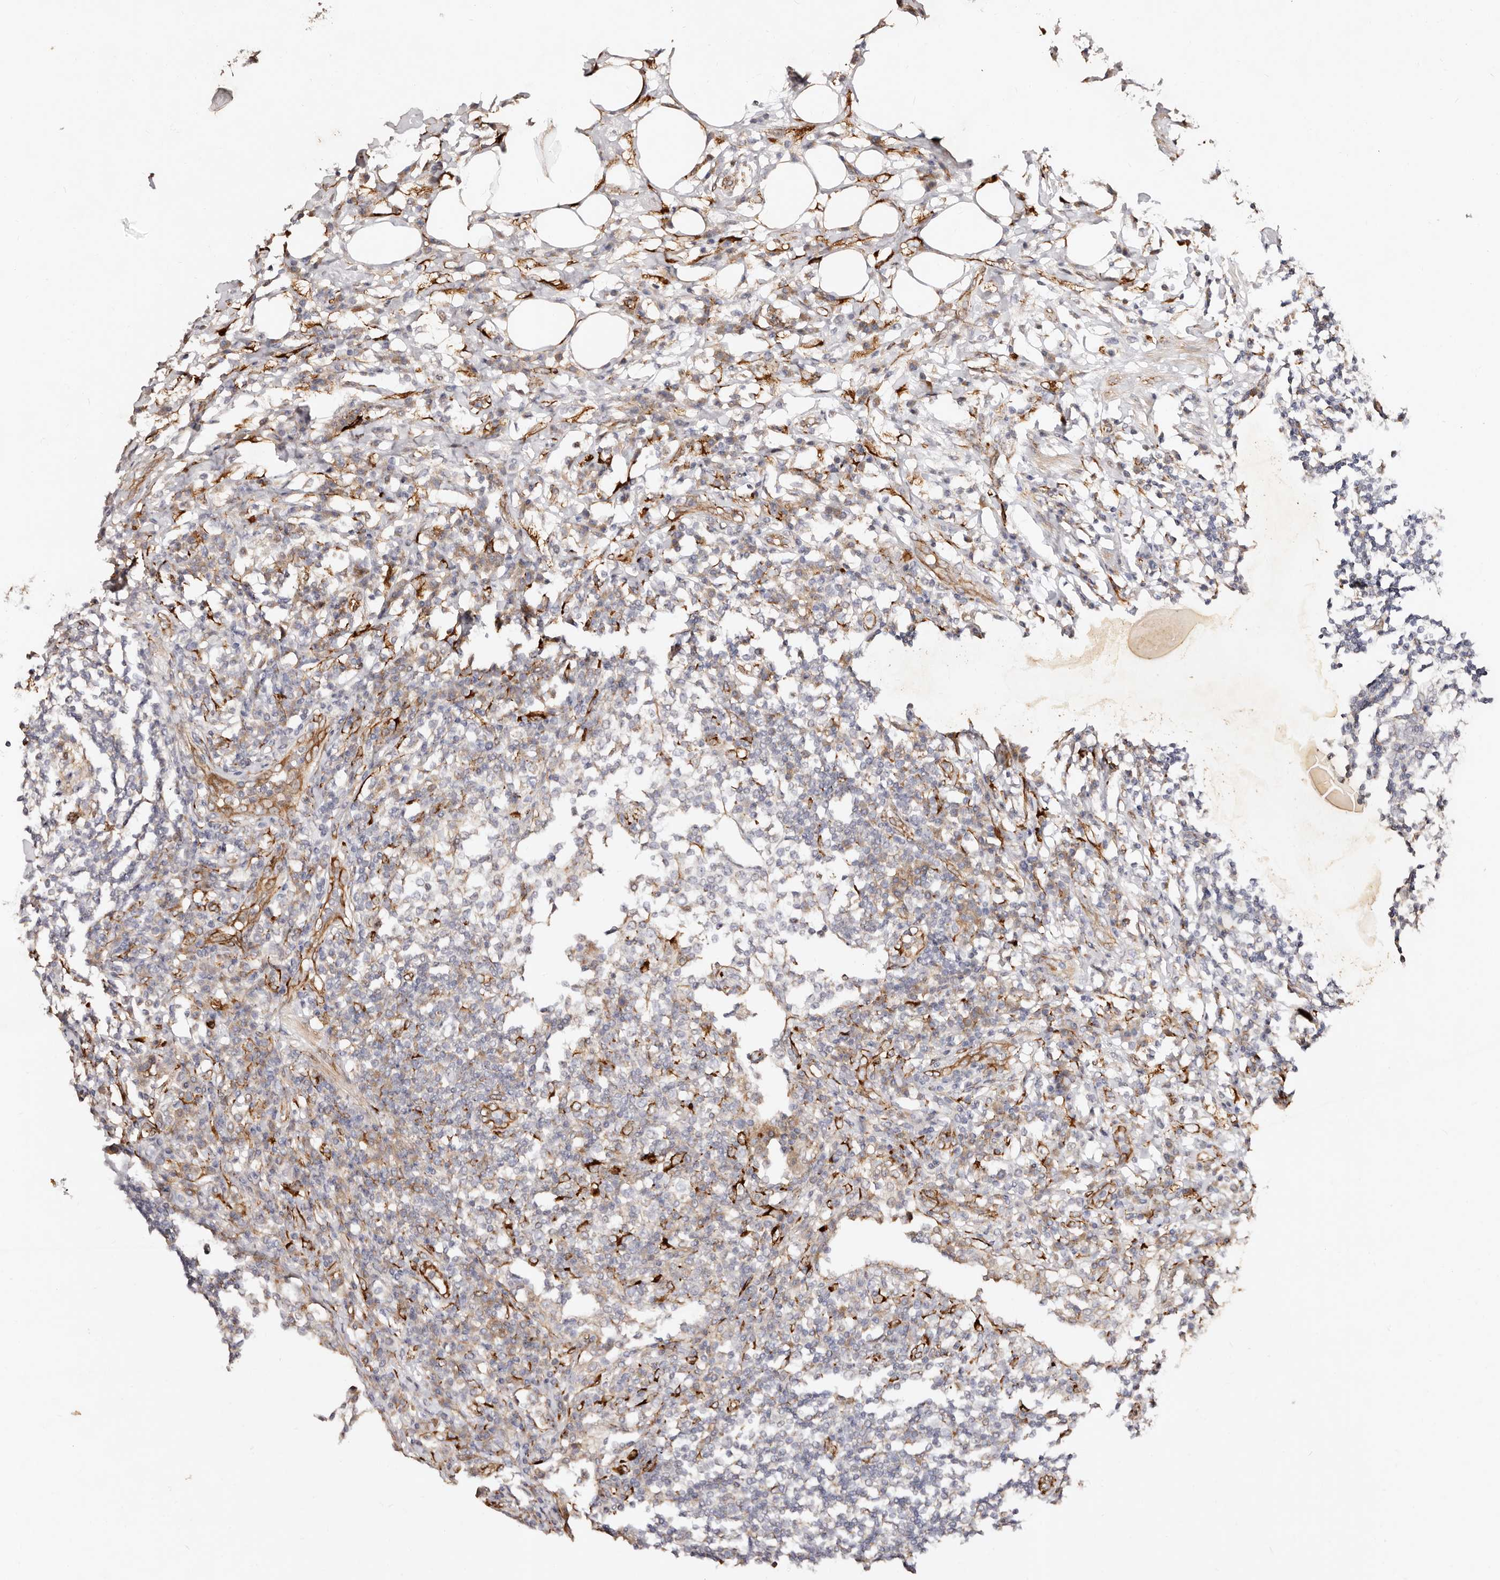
{"staining": {"intensity": "negative", "quantity": "none", "location": "none"}, "tissue": "lymph node", "cell_type": "Germinal center cells", "image_type": "normal", "snomed": [{"axis": "morphology", "description": "Normal tissue, NOS"}, {"axis": "topography", "description": "Lymph node"}], "caption": "DAB (3,3'-diaminobenzidine) immunohistochemical staining of benign lymph node reveals no significant expression in germinal center cells.", "gene": "SERPINH1", "patient": {"sex": "female", "age": 53}}